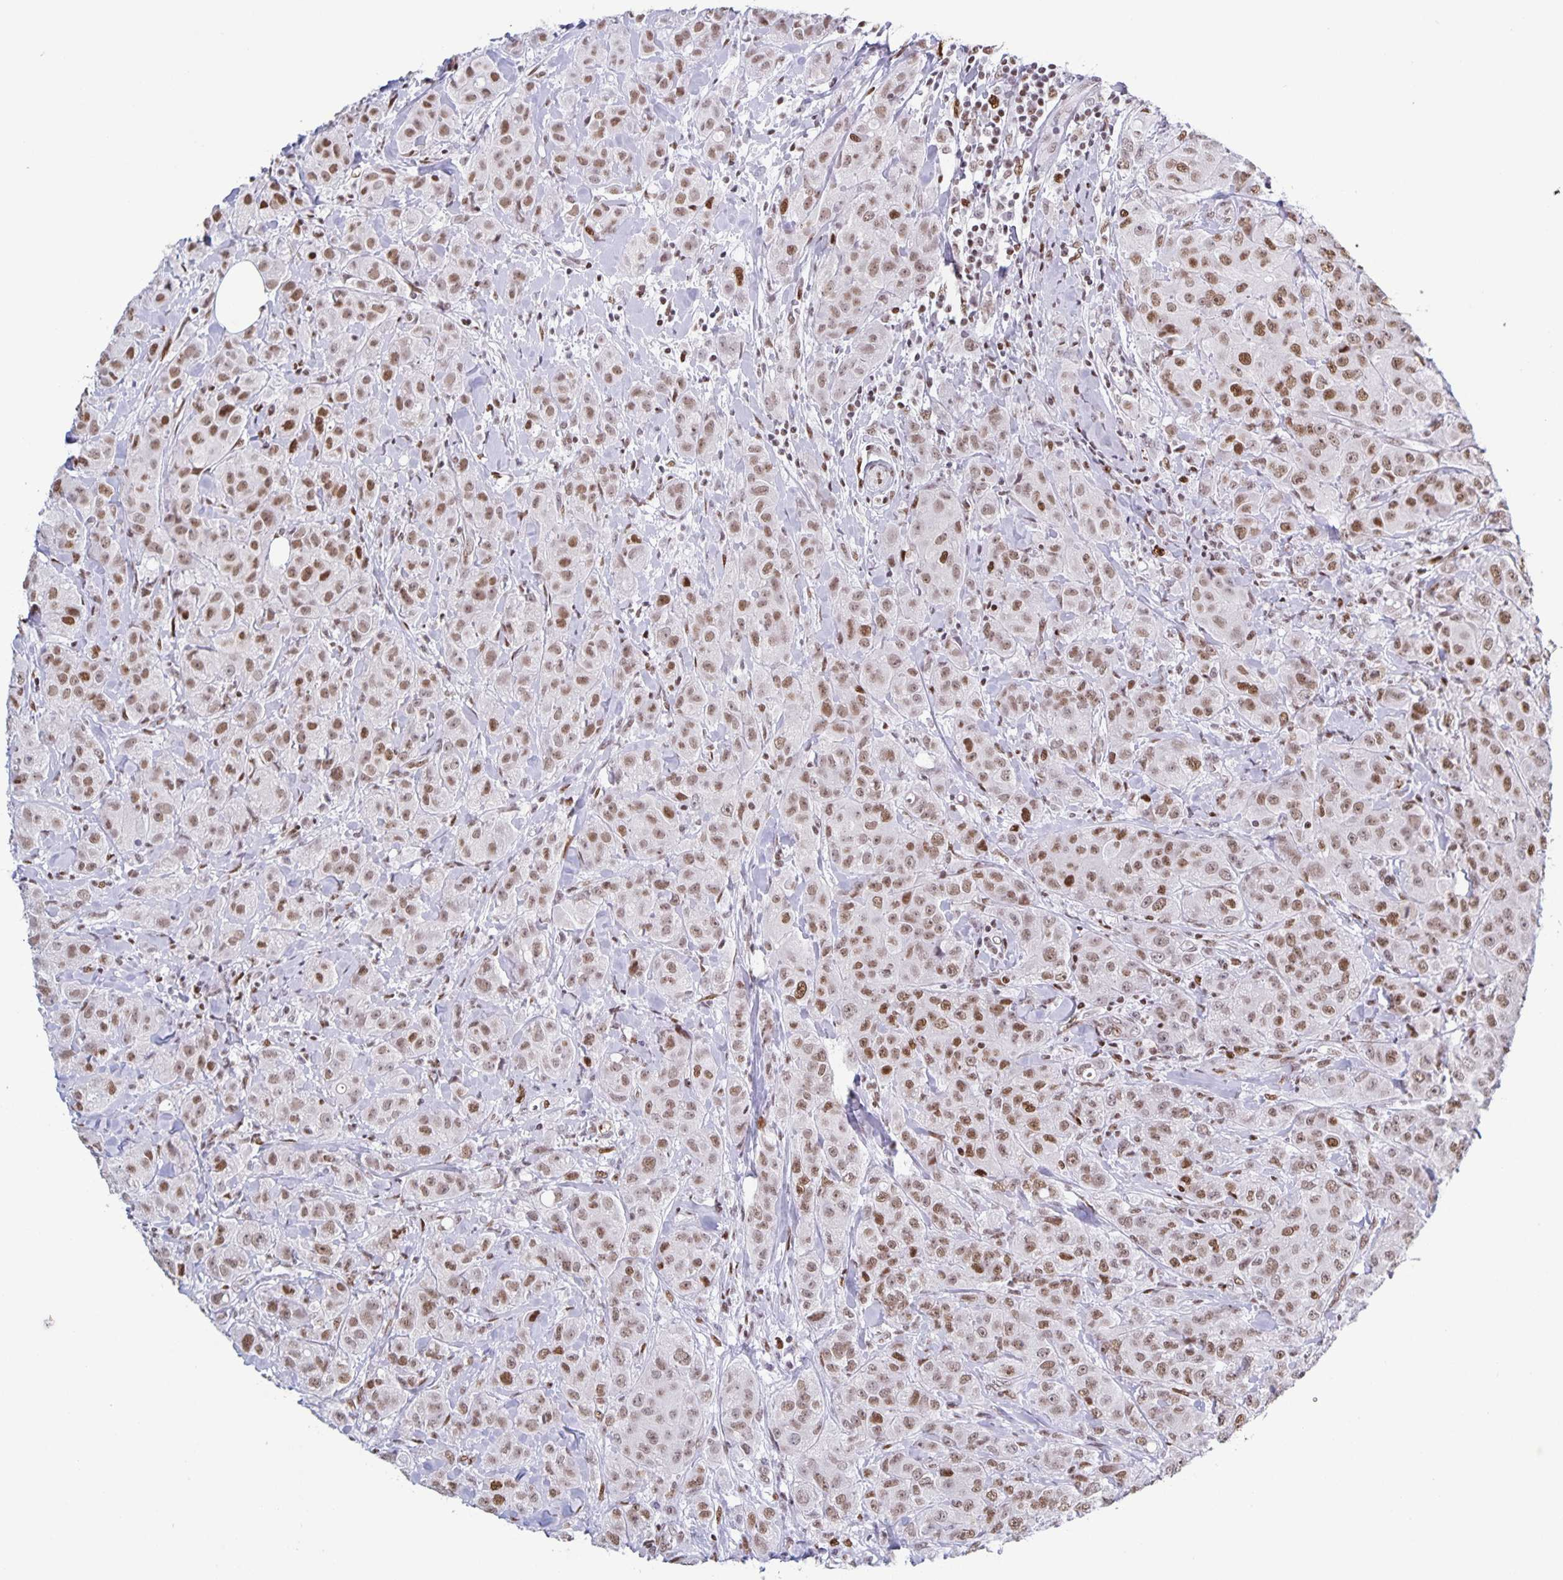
{"staining": {"intensity": "moderate", "quantity": ">75%", "location": "nuclear"}, "tissue": "breast cancer", "cell_type": "Tumor cells", "image_type": "cancer", "snomed": [{"axis": "morphology", "description": "Normal tissue, NOS"}, {"axis": "morphology", "description": "Duct carcinoma"}, {"axis": "topography", "description": "Breast"}], "caption": "A brown stain shows moderate nuclear positivity of a protein in human breast cancer (invasive ductal carcinoma) tumor cells.", "gene": "JUND", "patient": {"sex": "female", "age": 43}}